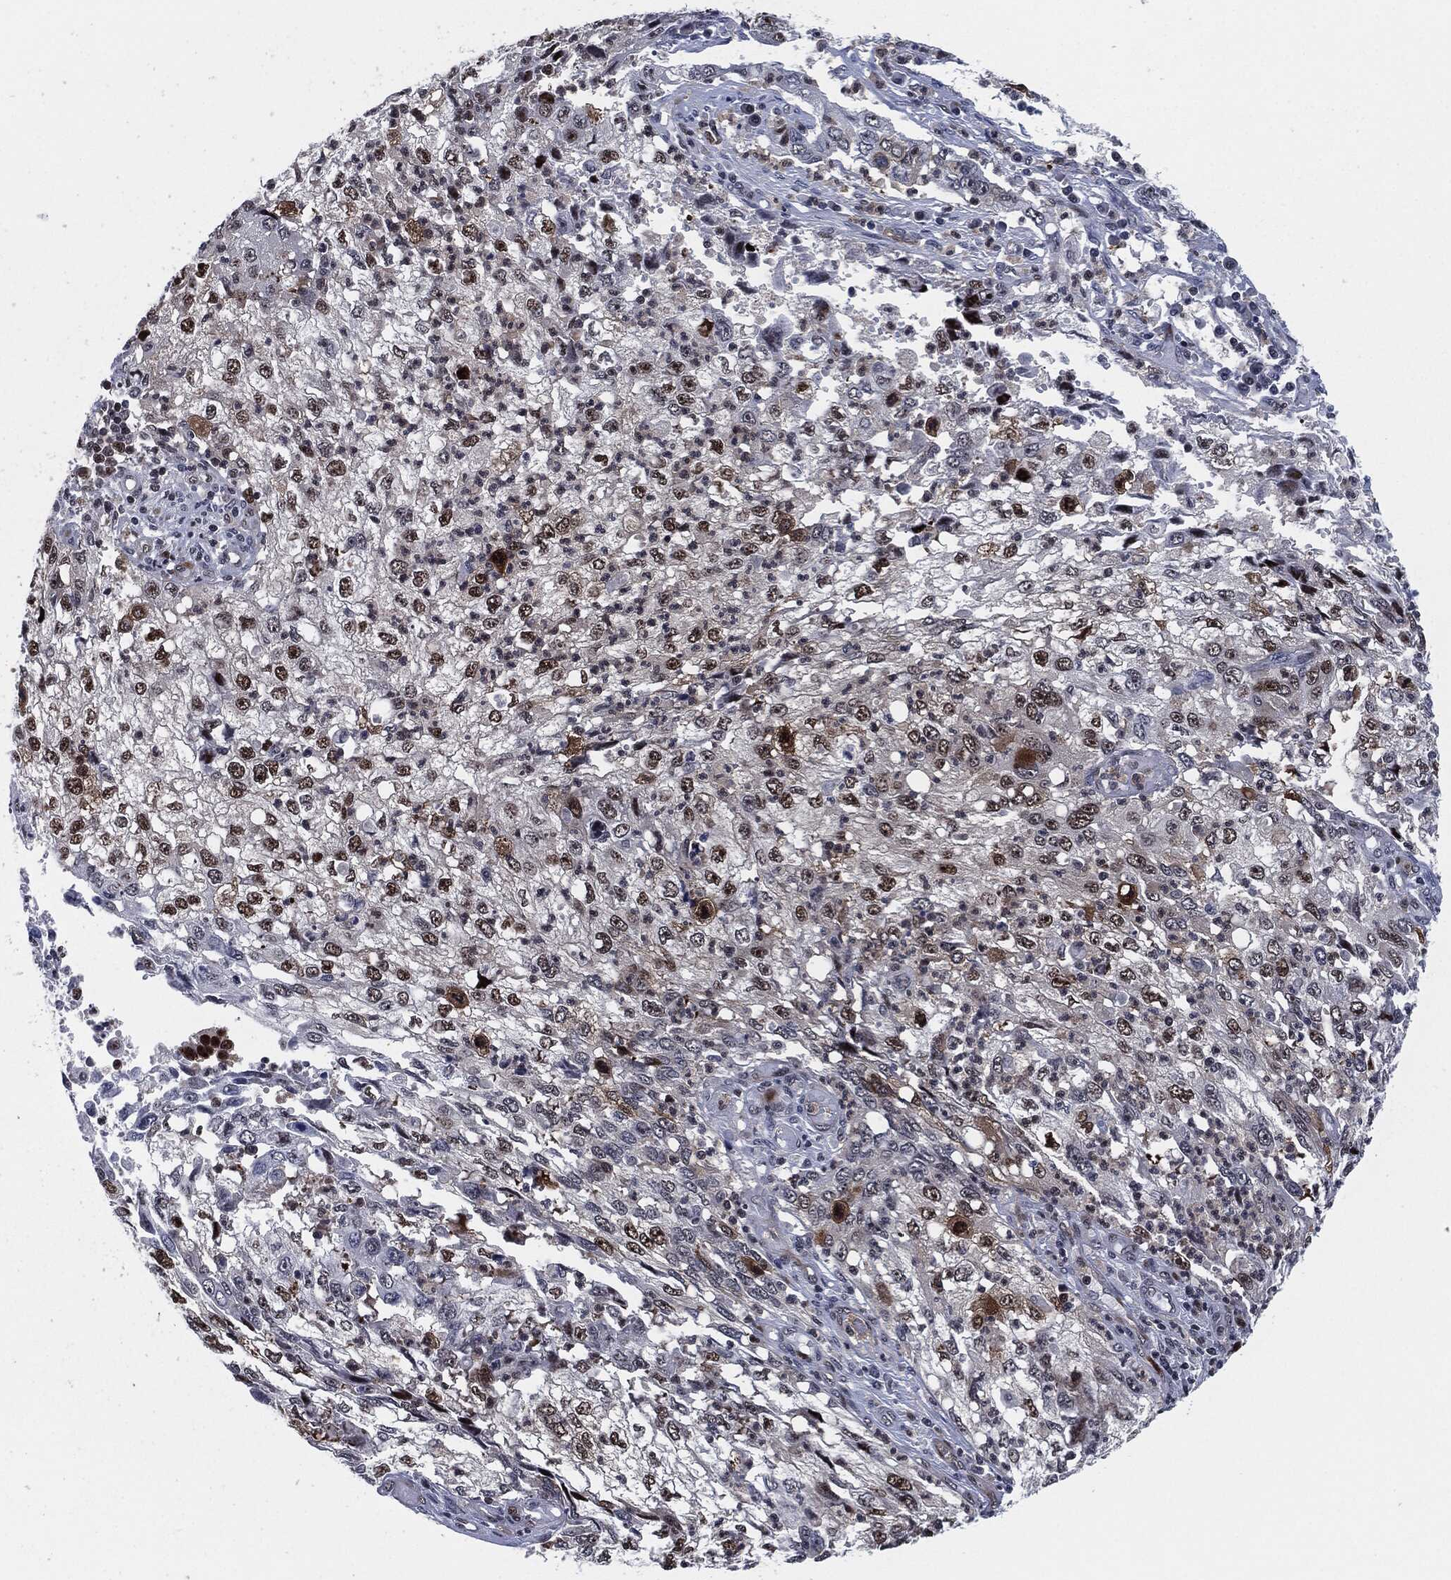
{"staining": {"intensity": "strong", "quantity": "25%-75%", "location": "nuclear"}, "tissue": "cervical cancer", "cell_type": "Tumor cells", "image_type": "cancer", "snomed": [{"axis": "morphology", "description": "Squamous cell carcinoma, NOS"}, {"axis": "topography", "description": "Cervix"}], "caption": "Strong nuclear expression for a protein is appreciated in about 25%-75% of tumor cells of cervical cancer (squamous cell carcinoma) using immunohistochemistry.", "gene": "AKT2", "patient": {"sex": "female", "age": 36}}